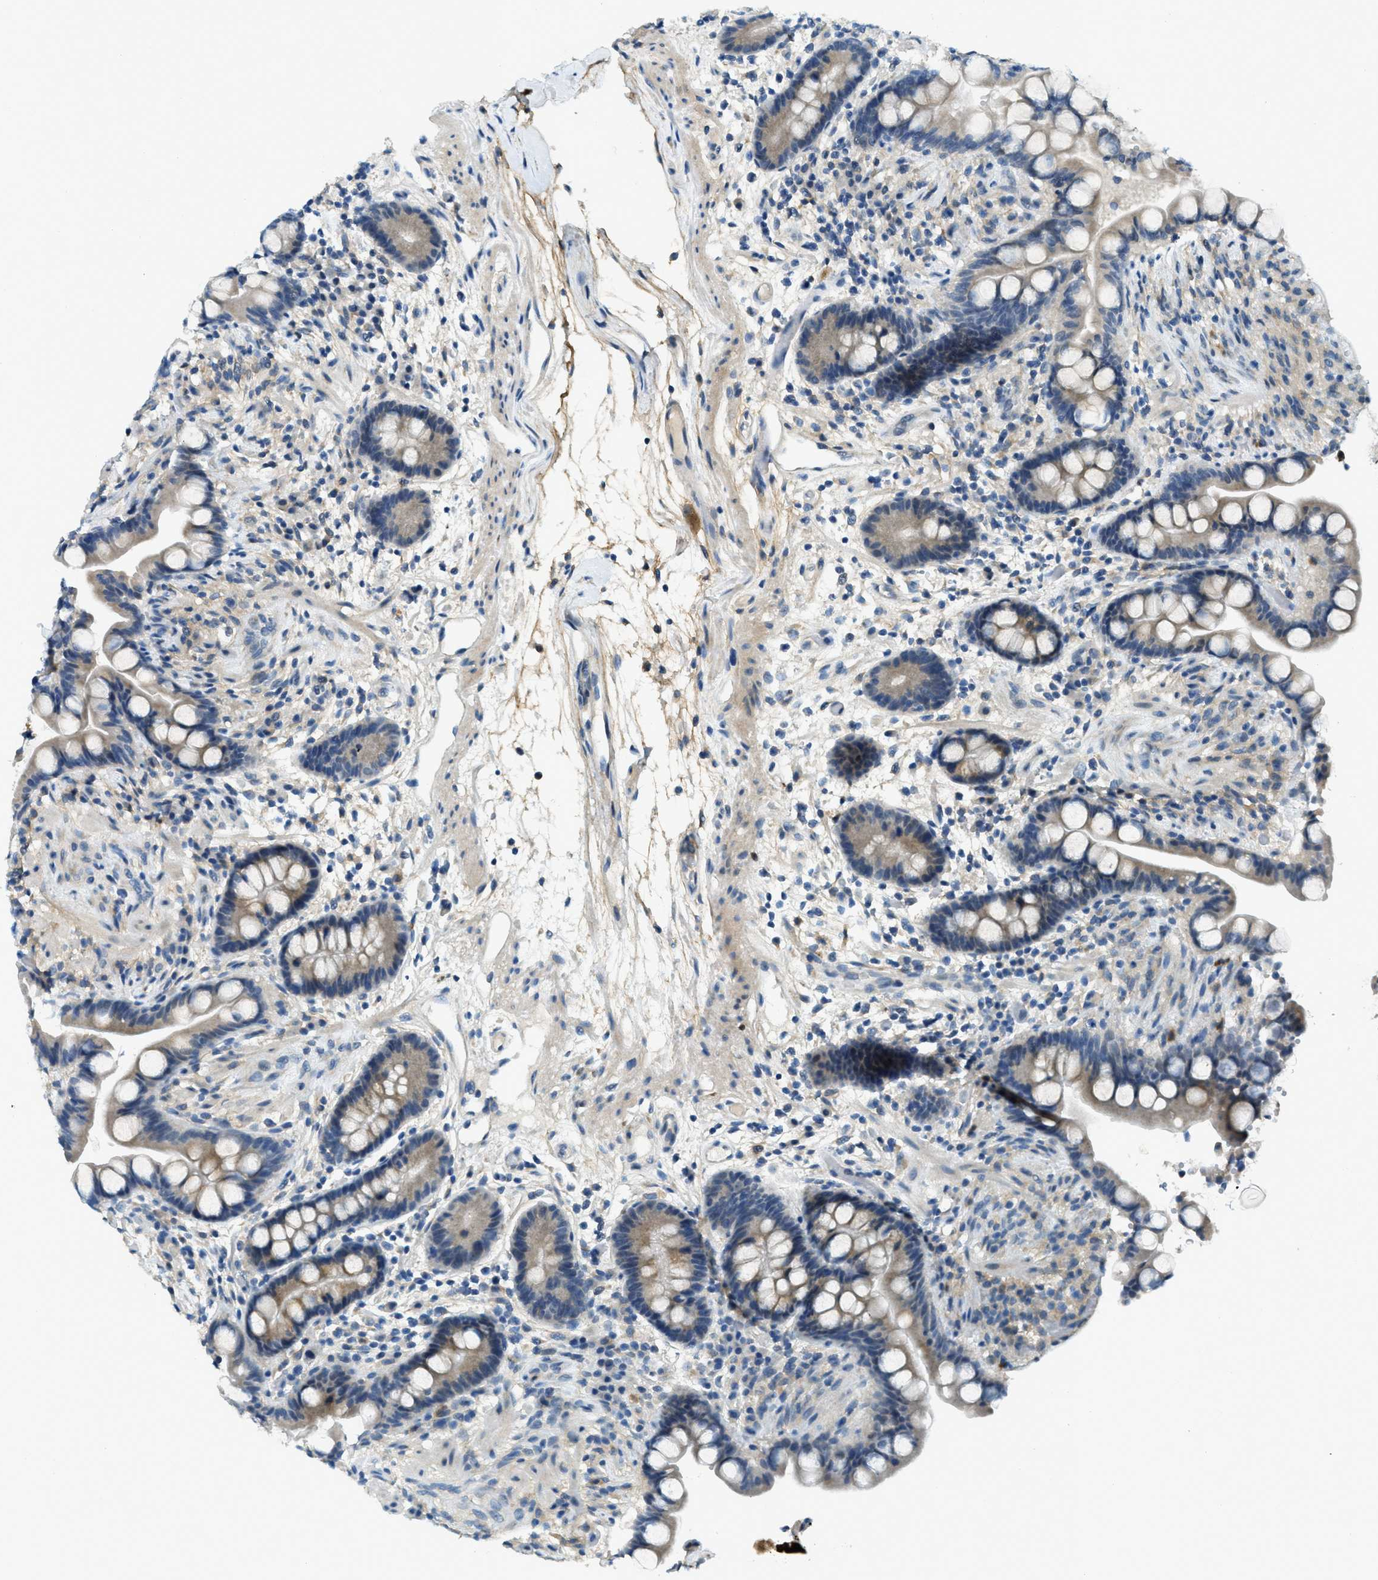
{"staining": {"intensity": "negative", "quantity": "none", "location": "none"}, "tissue": "colon", "cell_type": "Endothelial cells", "image_type": "normal", "snomed": [{"axis": "morphology", "description": "Normal tissue, NOS"}, {"axis": "topography", "description": "Colon"}], "caption": "Immunohistochemistry histopathology image of normal colon: colon stained with DAB displays no significant protein expression in endothelial cells. The staining is performed using DAB brown chromogen with nuclei counter-stained in using hematoxylin.", "gene": "SNX14", "patient": {"sex": "male", "age": 73}}